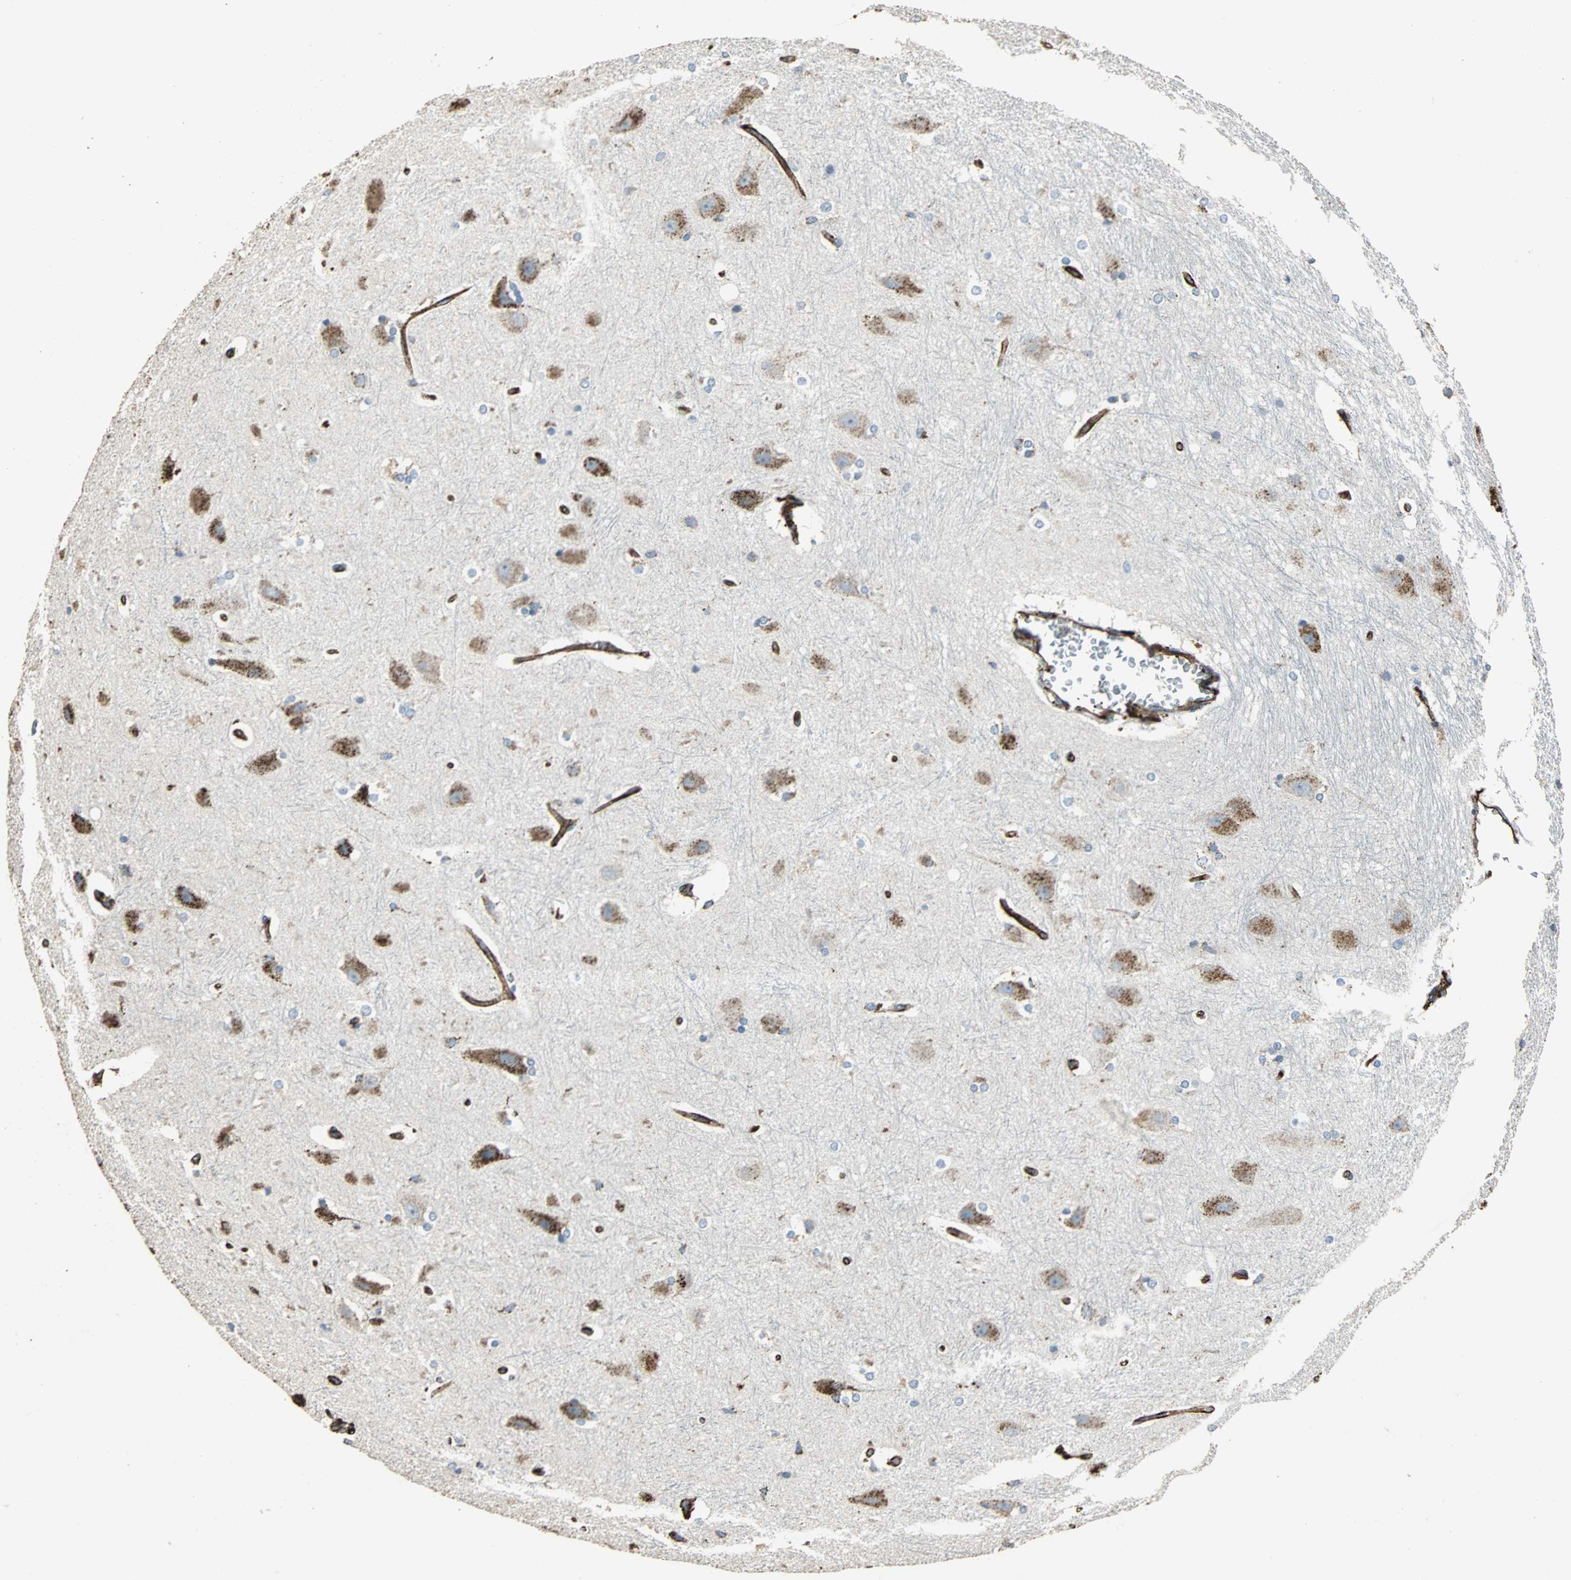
{"staining": {"intensity": "negative", "quantity": "none", "location": "none"}, "tissue": "hippocampus", "cell_type": "Glial cells", "image_type": "normal", "snomed": [{"axis": "morphology", "description": "Normal tissue, NOS"}, {"axis": "topography", "description": "Hippocampus"}], "caption": "Glial cells show no significant protein staining in unremarkable hippocampus. (Stains: DAB (3,3'-diaminobenzidine) immunohistochemistry with hematoxylin counter stain, Microscopy: brightfield microscopy at high magnification).", "gene": "F11R", "patient": {"sex": "female", "age": 19}}